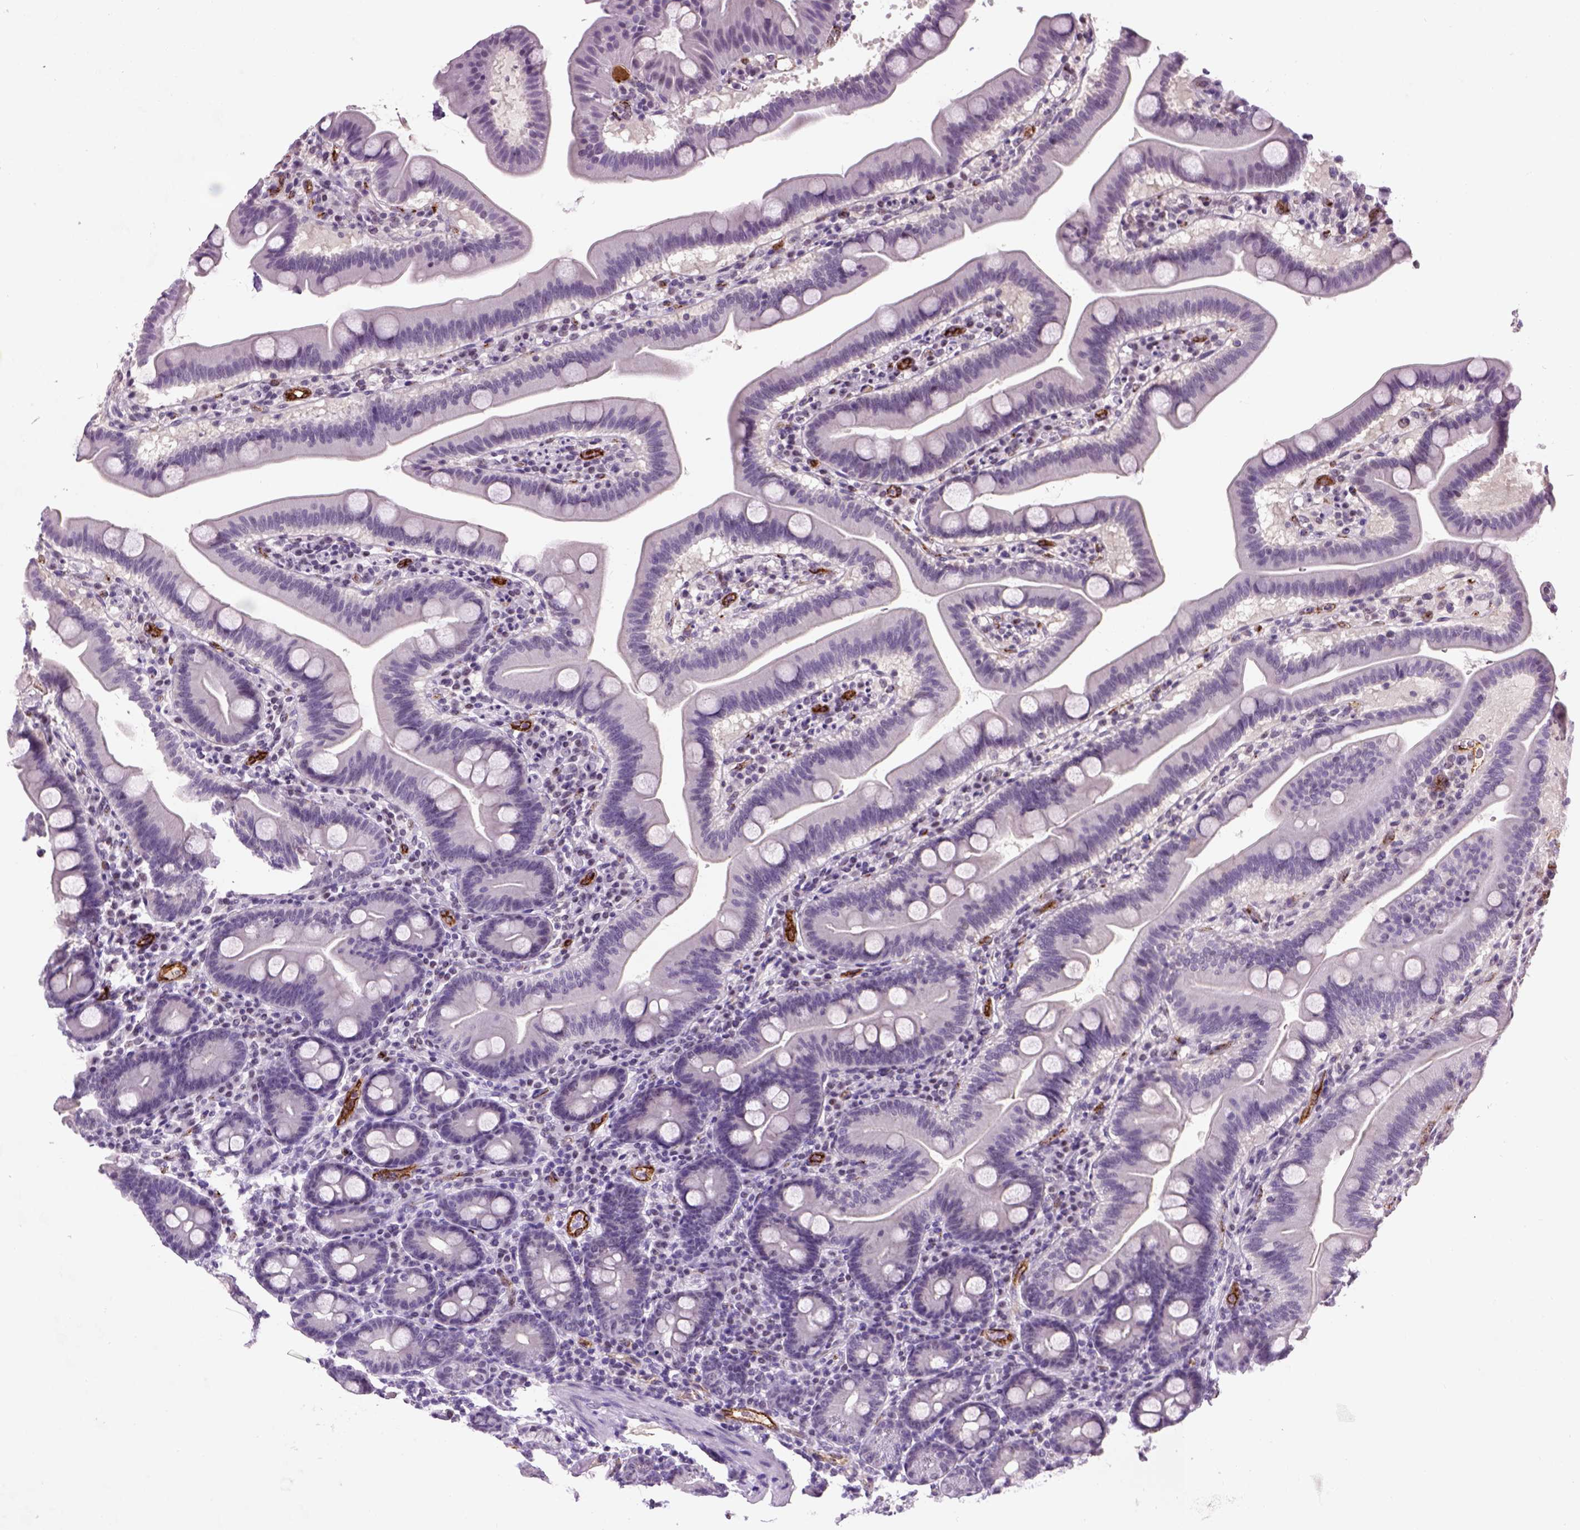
{"staining": {"intensity": "negative", "quantity": "none", "location": "none"}, "tissue": "duodenum", "cell_type": "Glandular cells", "image_type": "normal", "snomed": [{"axis": "morphology", "description": "Normal tissue, NOS"}, {"axis": "topography", "description": "Duodenum"}], "caption": "Glandular cells show no significant expression in benign duodenum. The staining is performed using DAB (3,3'-diaminobenzidine) brown chromogen with nuclei counter-stained in using hematoxylin.", "gene": "VWF", "patient": {"sex": "male", "age": 59}}